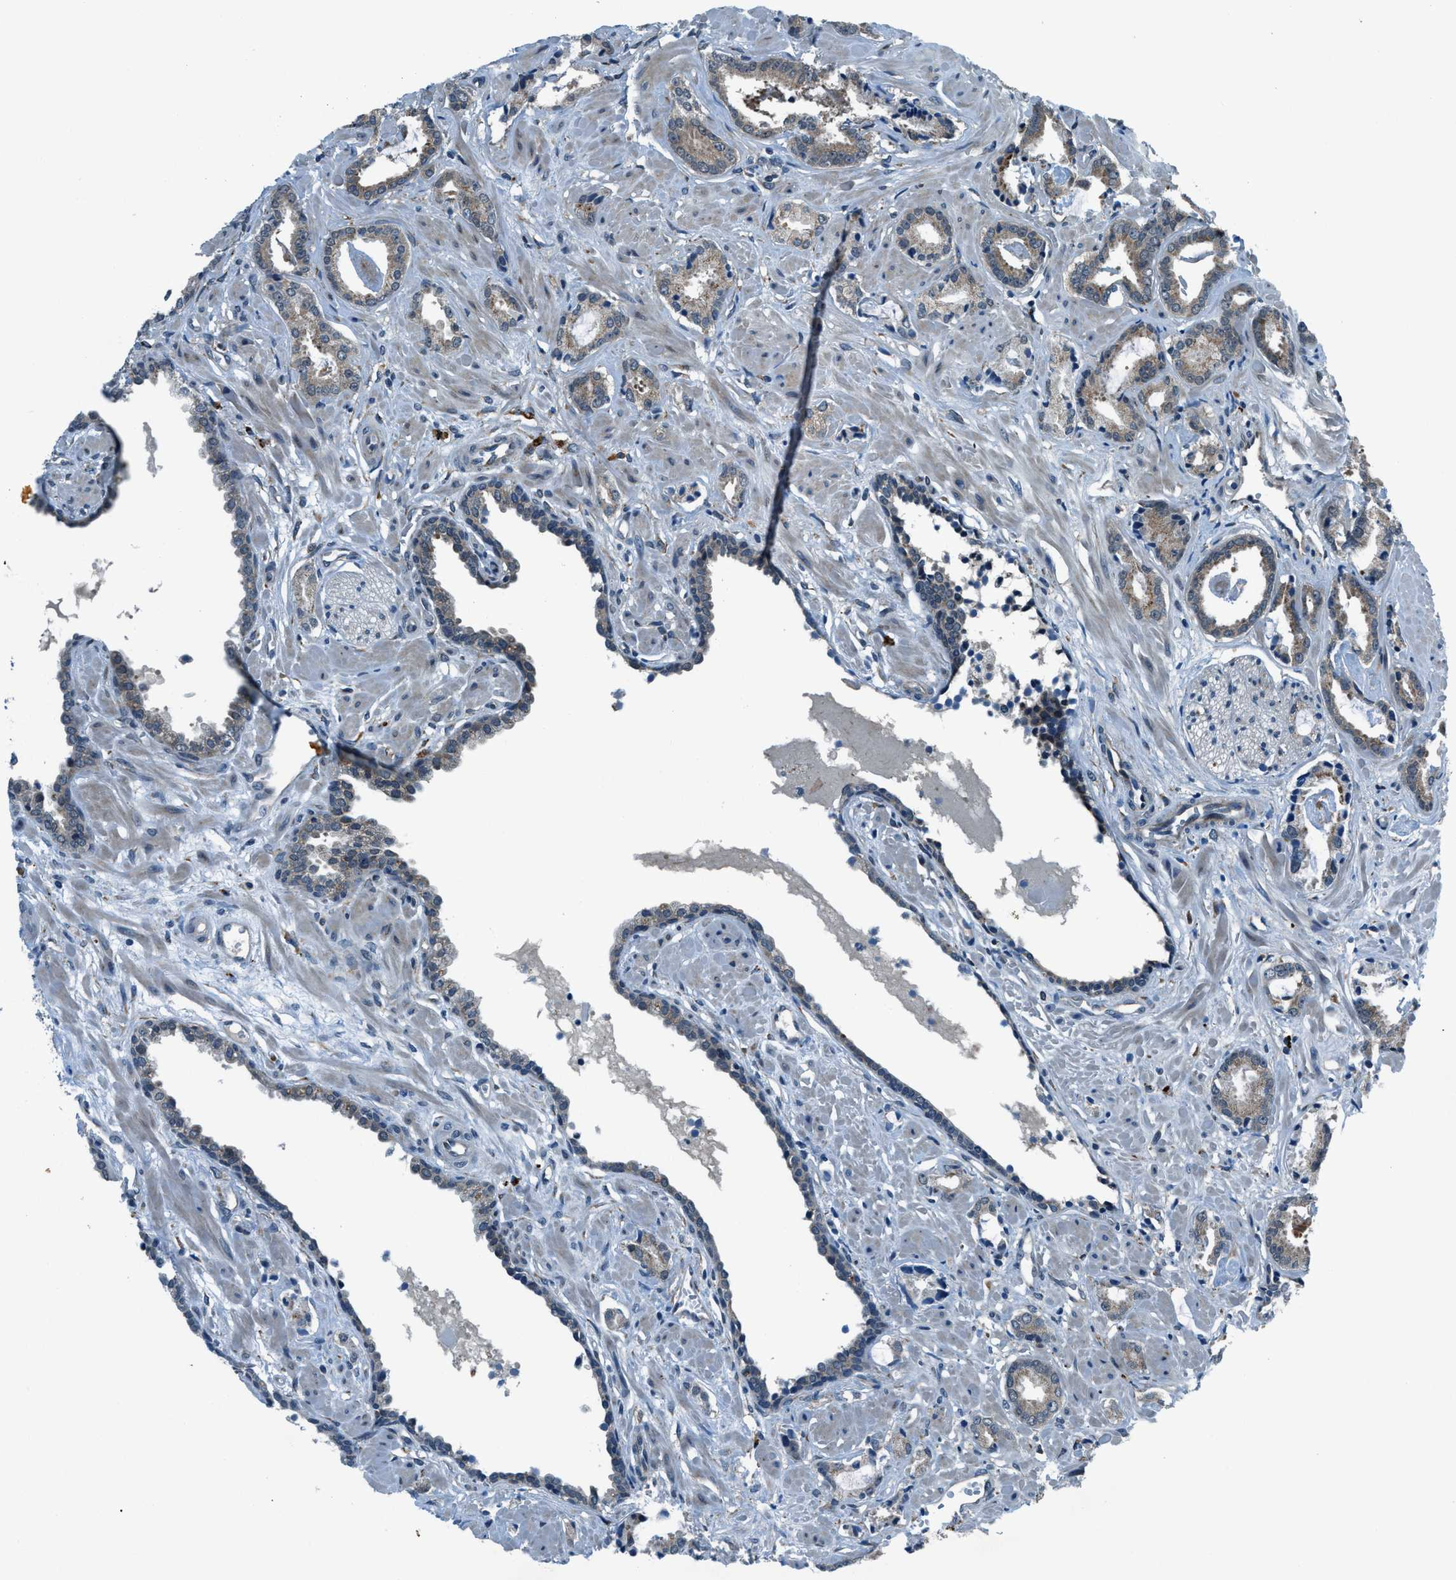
{"staining": {"intensity": "weak", "quantity": "25%-75%", "location": "cytoplasmic/membranous"}, "tissue": "prostate cancer", "cell_type": "Tumor cells", "image_type": "cancer", "snomed": [{"axis": "morphology", "description": "Adenocarcinoma, Low grade"}, {"axis": "topography", "description": "Prostate"}], "caption": "Prostate cancer (low-grade adenocarcinoma) stained for a protein shows weak cytoplasmic/membranous positivity in tumor cells.", "gene": "GINM1", "patient": {"sex": "male", "age": 53}}